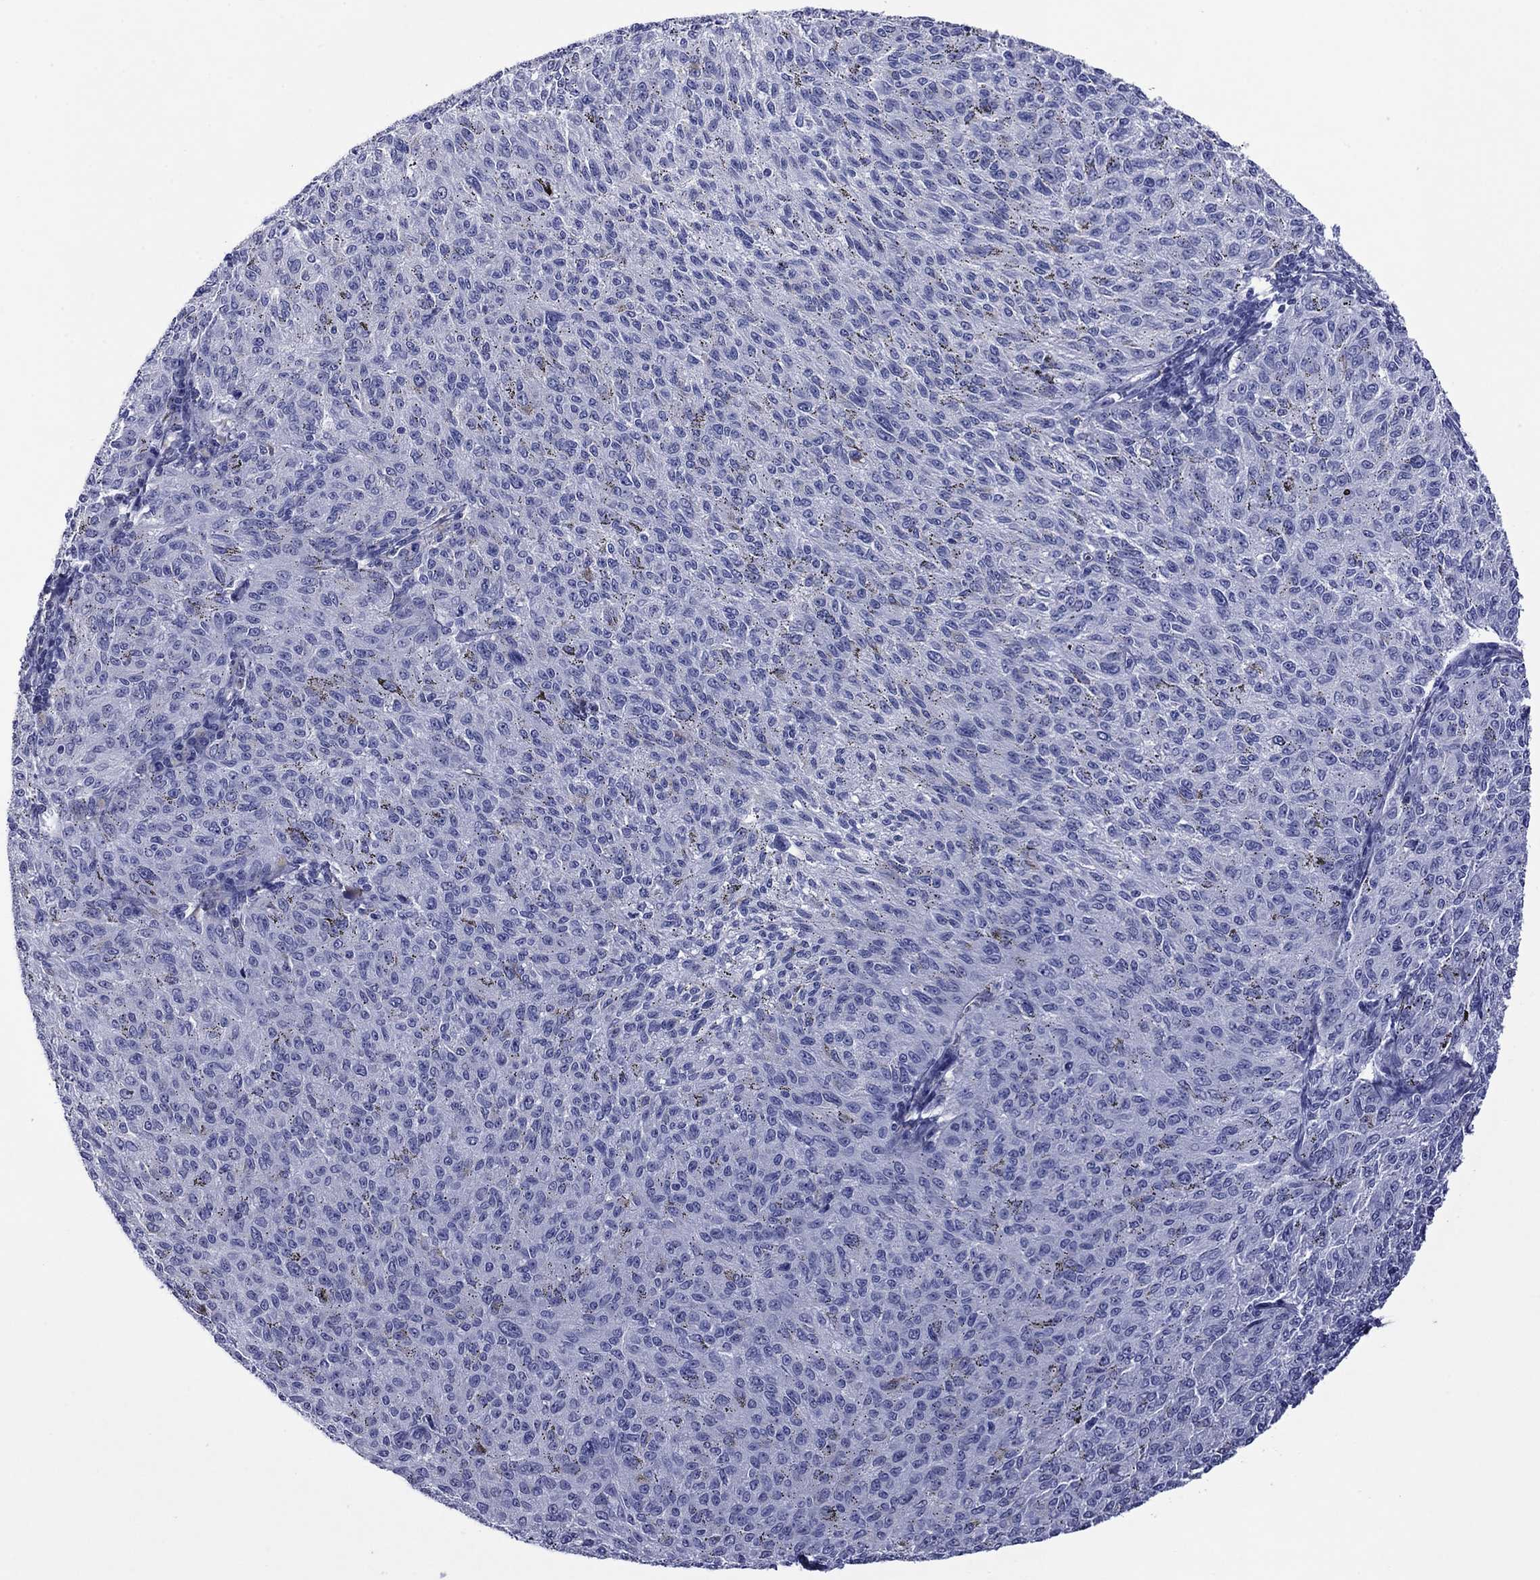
{"staining": {"intensity": "negative", "quantity": "none", "location": "none"}, "tissue": "melanoma", "cell_type": "Tumor cells", "image_type": "cancer", "snomed": [{"axis": "morphology", "description": "Malignant melanoma, NOS"}, {"axis": "topography", "description": "Skin"}], "caption": "Immunohistochemical staining of malignant melanoma displays no significant expression in tumor cells.", "gene": "APOA2", "patient": {"sex": "female", "age": 72}}